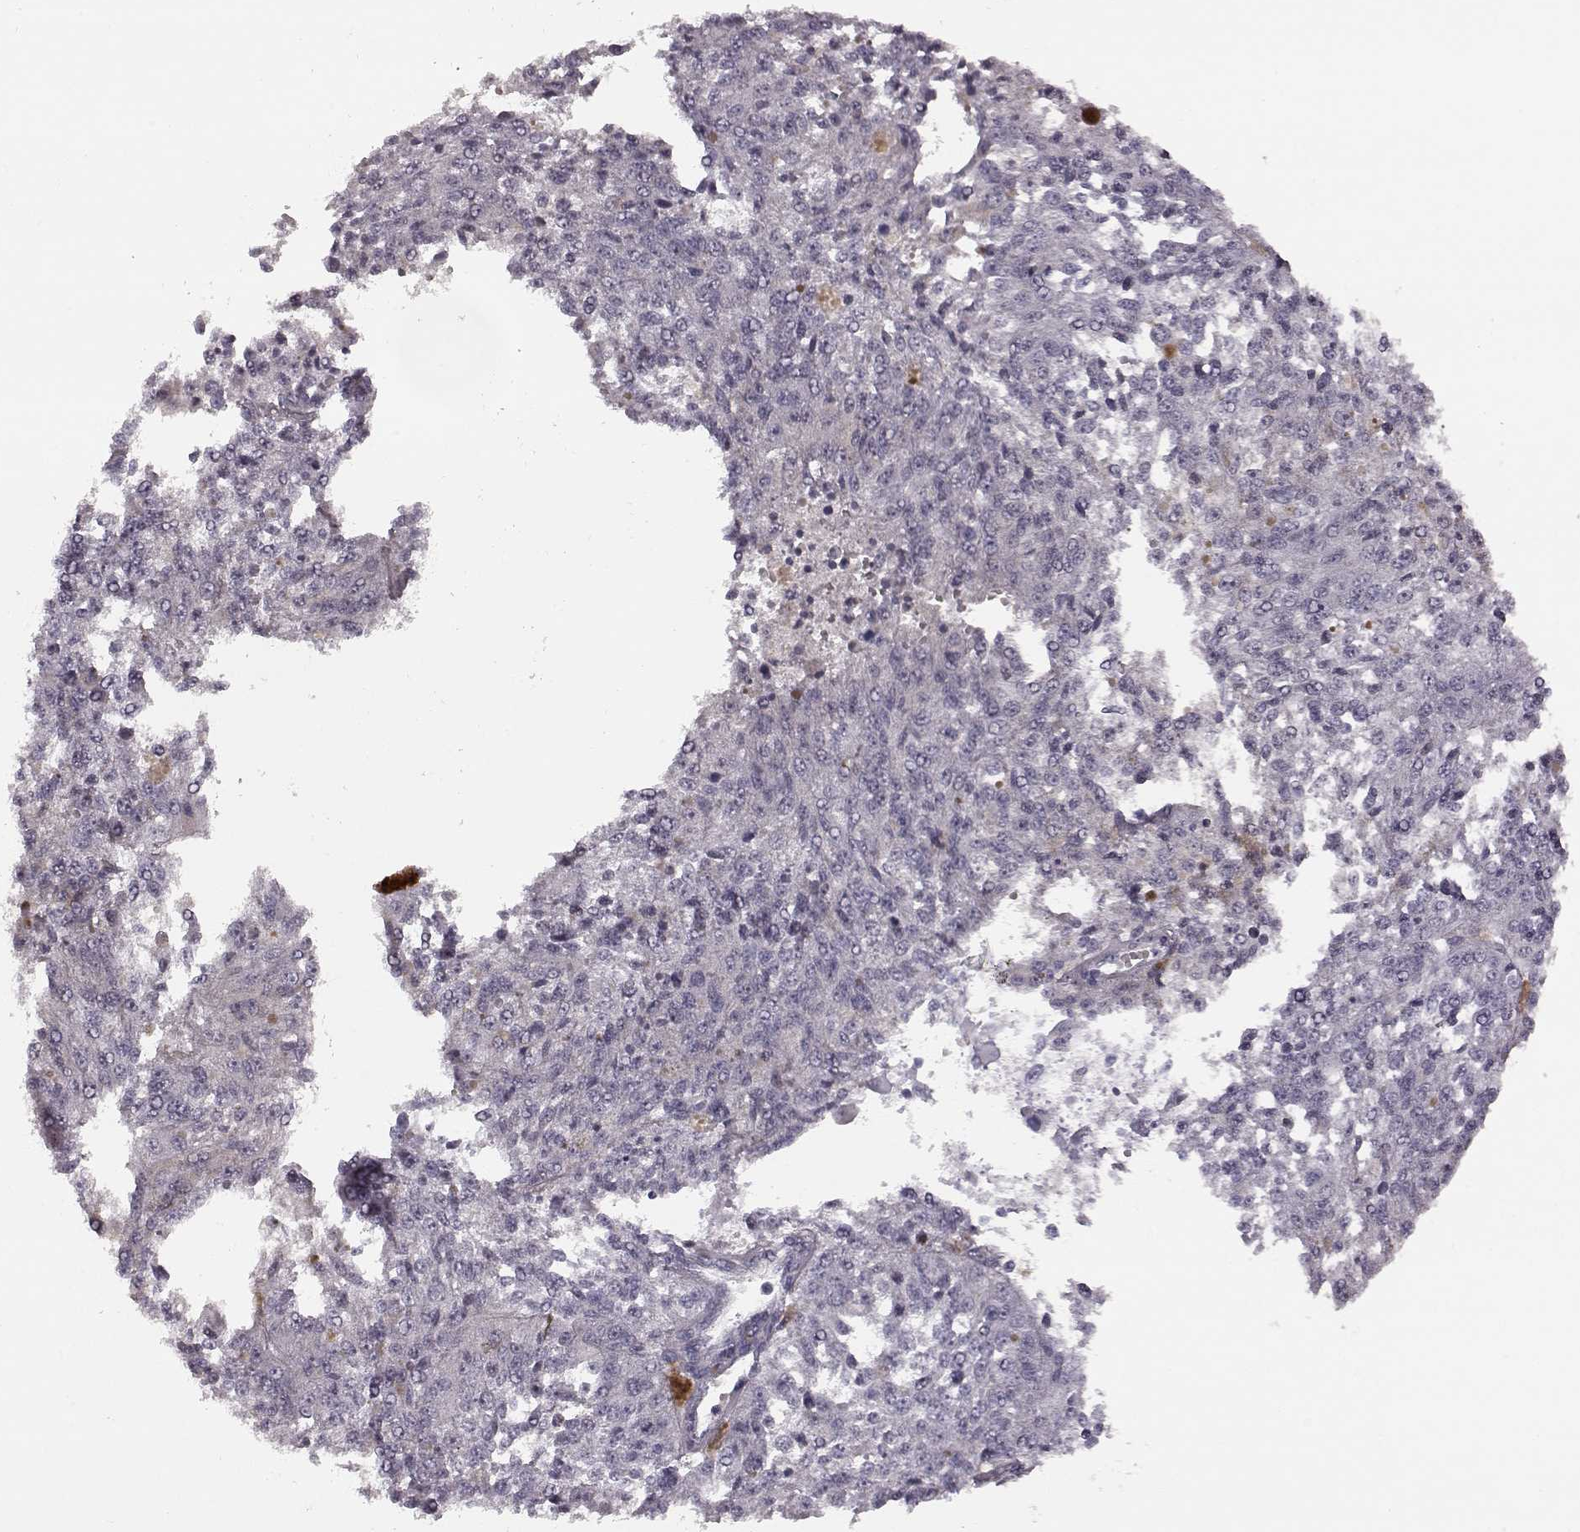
{"staining": {"intensity": "negative", "quantity": "none", "location": "none"}, "tissue": "melanoma", "cell_type": "Tumor cells", "image_type": "cancer", "snomed": [{"axis": "morphology", "description": "Malignant melanoma, Metastatic site"}, {"axis": "topography", "description": "Lymph node"}], "caption": "Histopathology image shows no protein expression in tumor cells of melanoma tissue.", "gene": "ZNF433", "patient": {"sex": "female", "age": 64}}